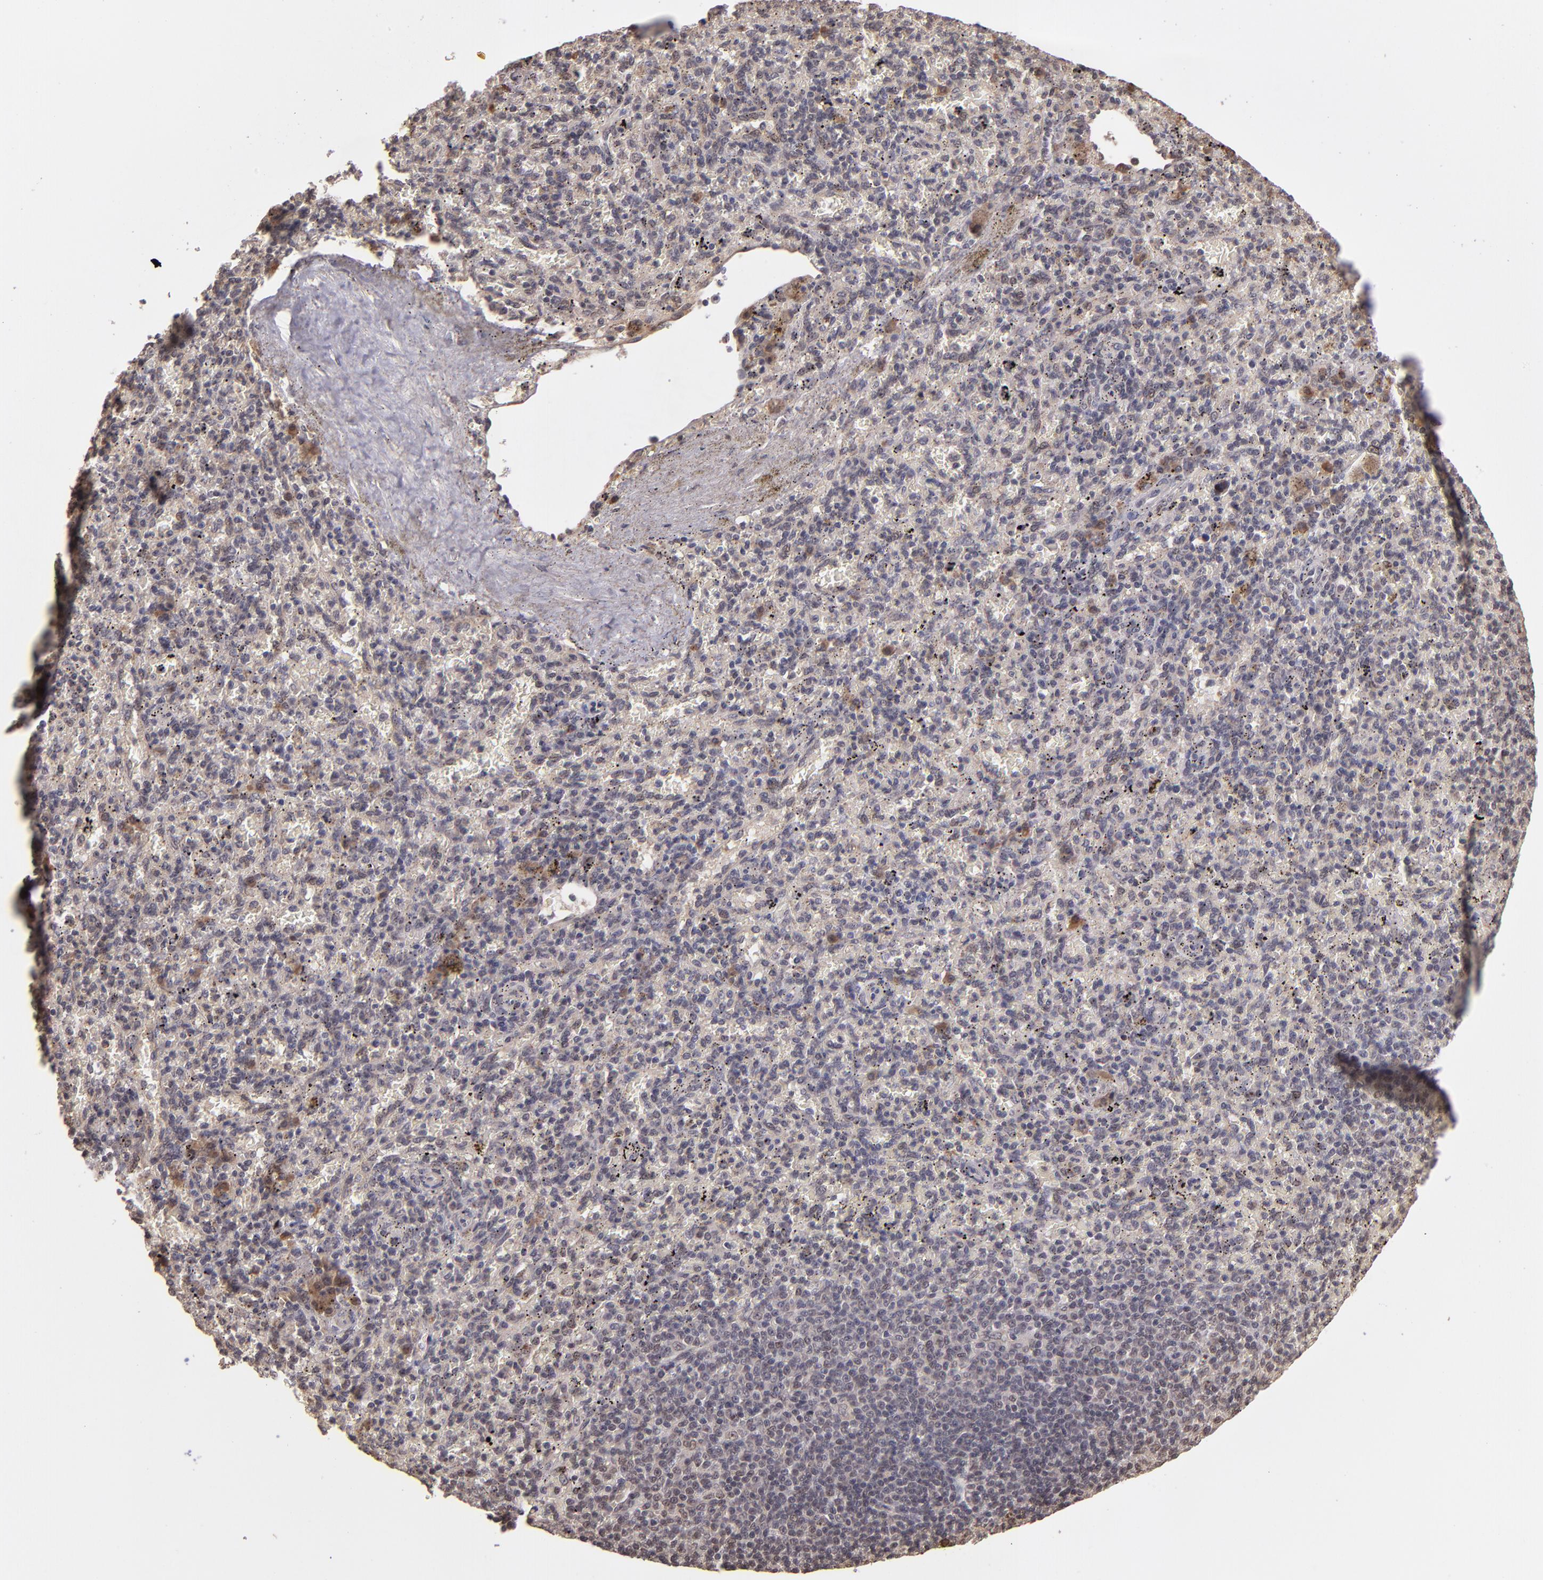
{"staining": {"intensity": "weak", "quantity": "<25%", "location": "cytoplasmic/membranous"}, "tissue": "spleen", "cell_type": "Cells in red pulp", "image_type": "normal", "snomed": [{"axis": "morphology", "description": "Normal tissue, NOS"}, {"axis": "topography", "description": "Spleen"}], "caption": "Immunohistochemistry of unremarkable spleen reveals no expression in cells in red pulp. (Brightfield microscopy of DAB IHC at high magnification).", "gene": "ABHD12B", "patient": {"sex": "female", "age": 43}}